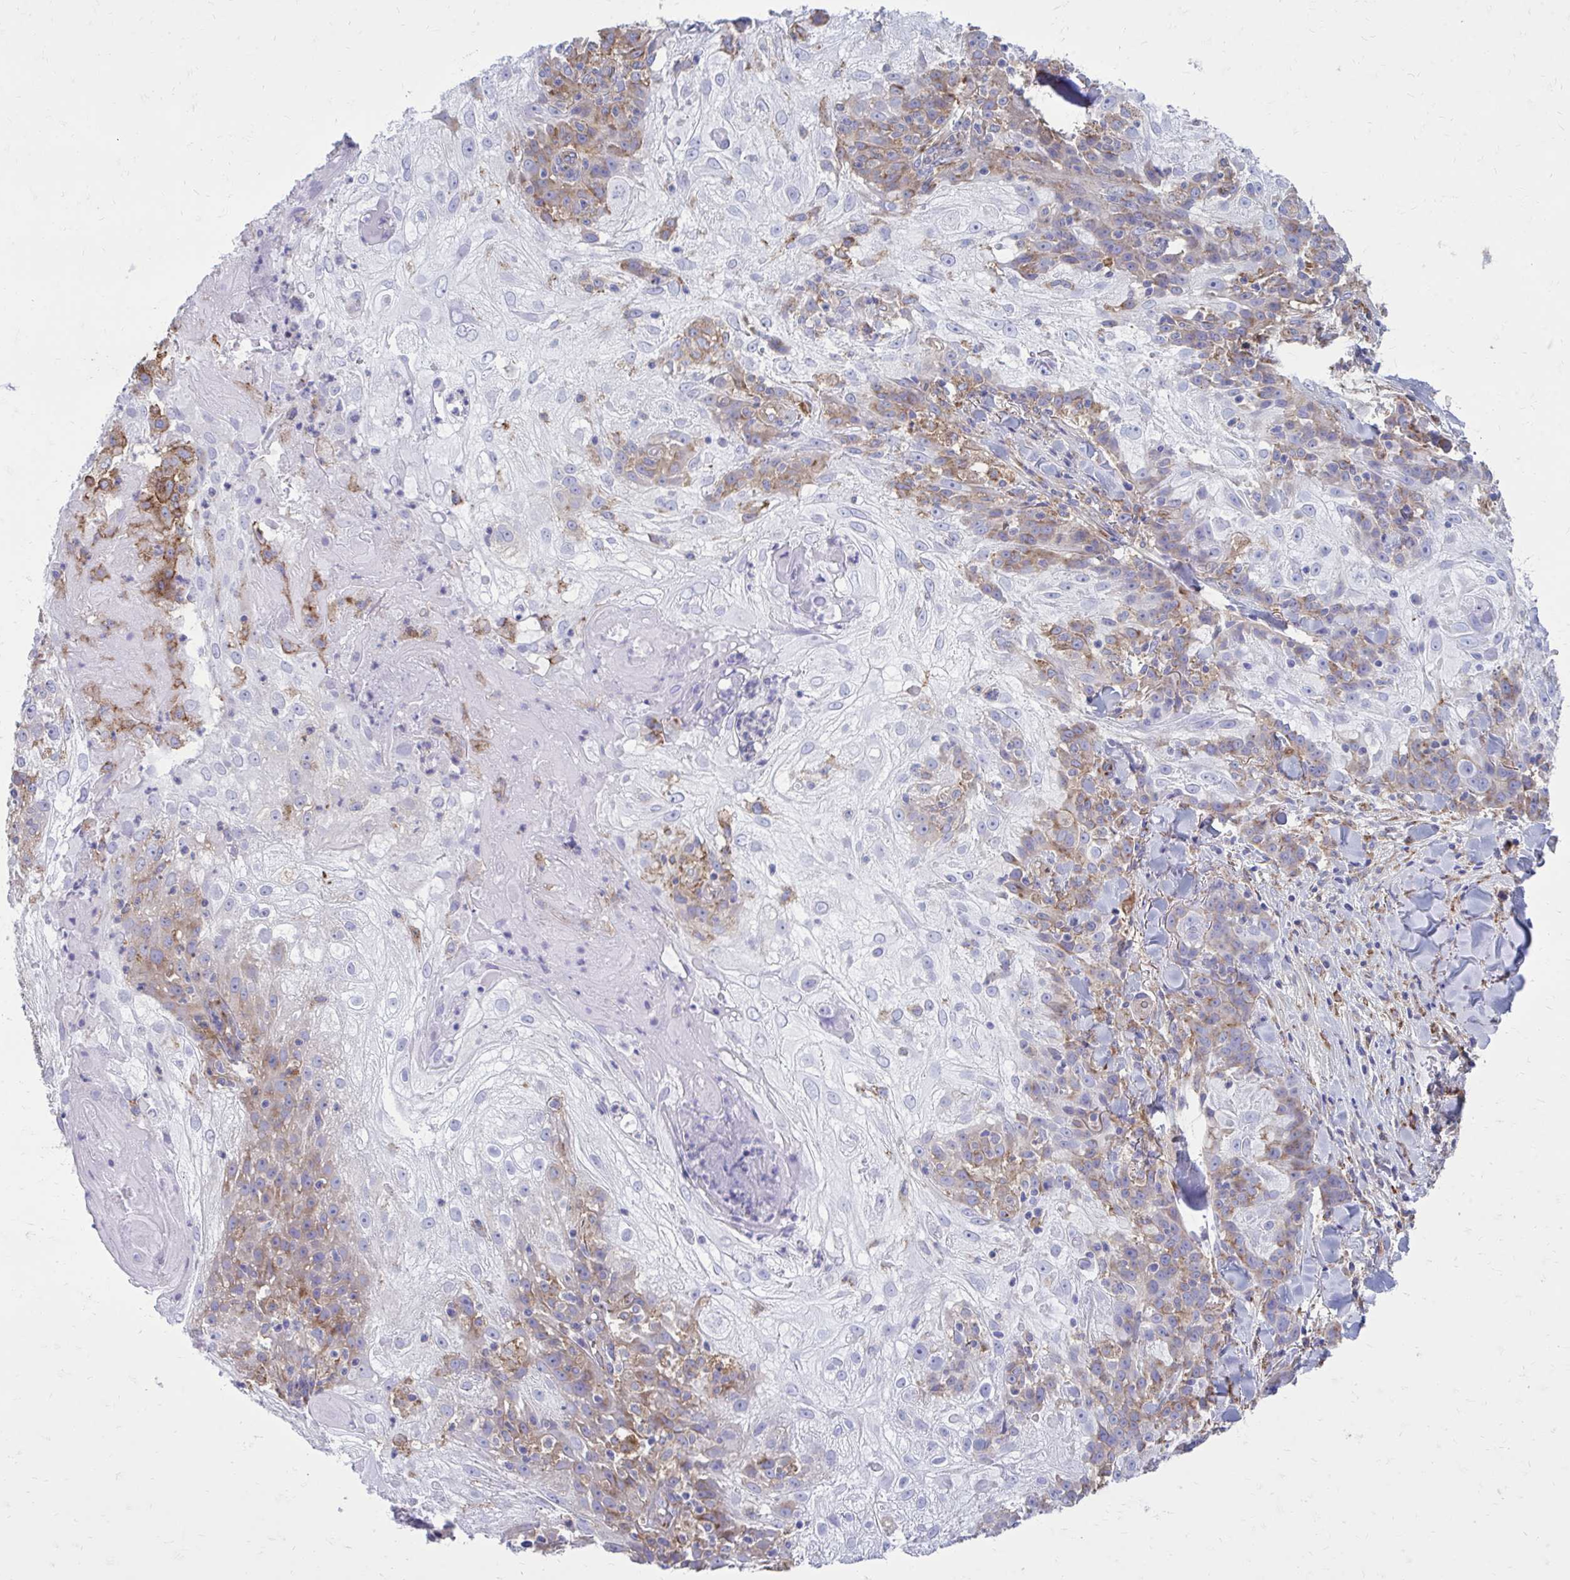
{"staining": {"intensity": "weak", "quantity": "<25%", "location": "cytoplasmic/membranous"}, "tissue": "skin cancer", "cell_type": "Tumor cells", "image_type": "cancer", "snomed": [{"axis": "morphology", "description": "Normal tissue, NOS"}, {"axis": "morphology", "description": "Squamous cell carcinoma, NOS"}, {"axis": "topography", "description": "Skin"}], "caption": "This is an immunohistochemistry histopathology image of skin cancer. There is no expression in tumor cells.", "gene": "CLTA", "patient": {"sex": "female", "age": 83}}